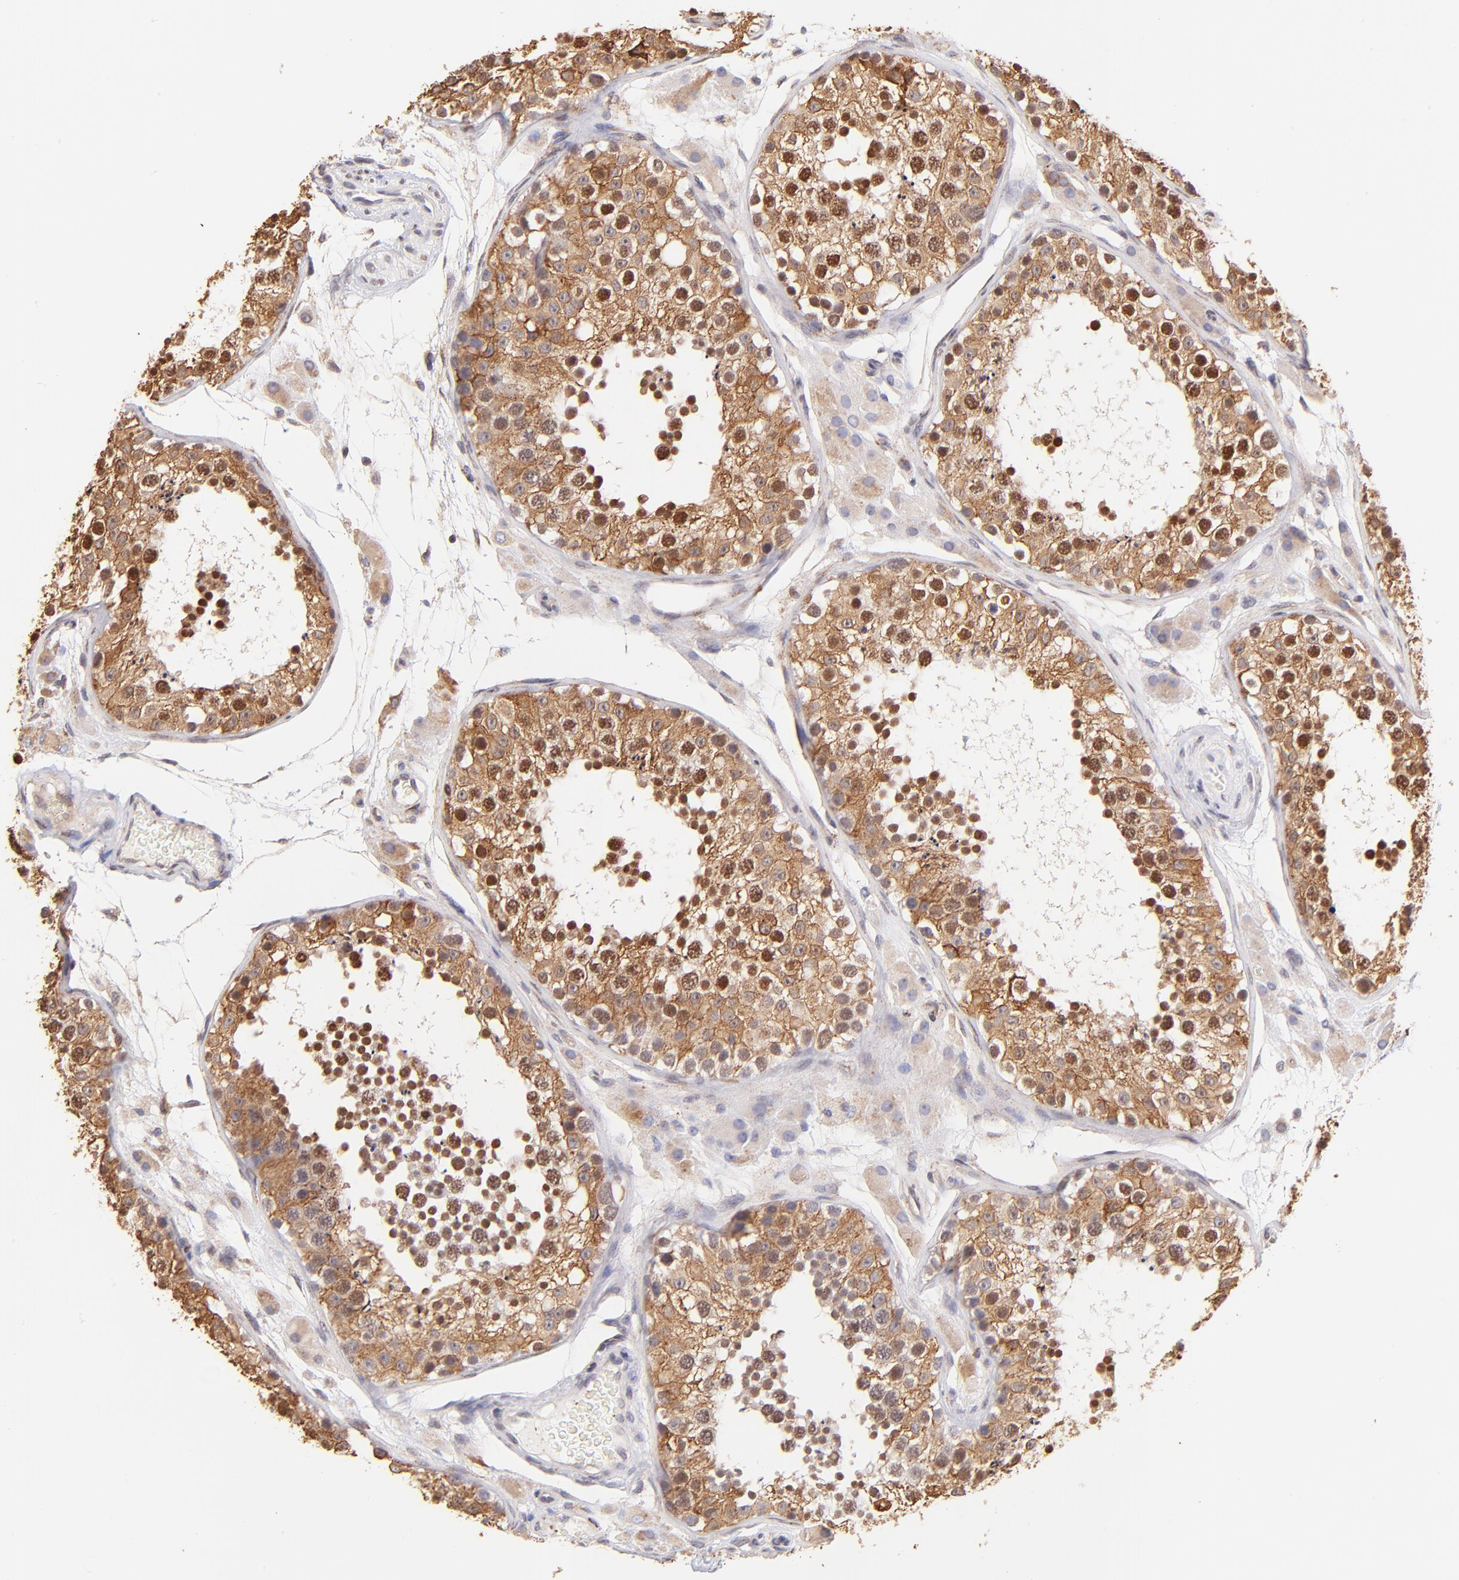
{"staining": {"intensity": "strong", "quantity": ">75%", "location": "cytoplasmic/membranous,nuclear"}, "tissue": "testis", "cell_type": "Cells in seminiferous ducts", "image_type": "normal", "snomed": [{"axis": "morphology", "description": "Normal tissue, NOS"}, {"axis": "topography", "description": "Testis"}], "caption": "DAB (3,3'-diaminobenzidine) immunohistochemical staining of benign human testis reveals strong cytoplasmic/membranous,nuclear protein staining in approximately >75% of cells in seminiferous ducts.", "gene": "SPARC", "patient": {"sex": "male", "age": 26}}